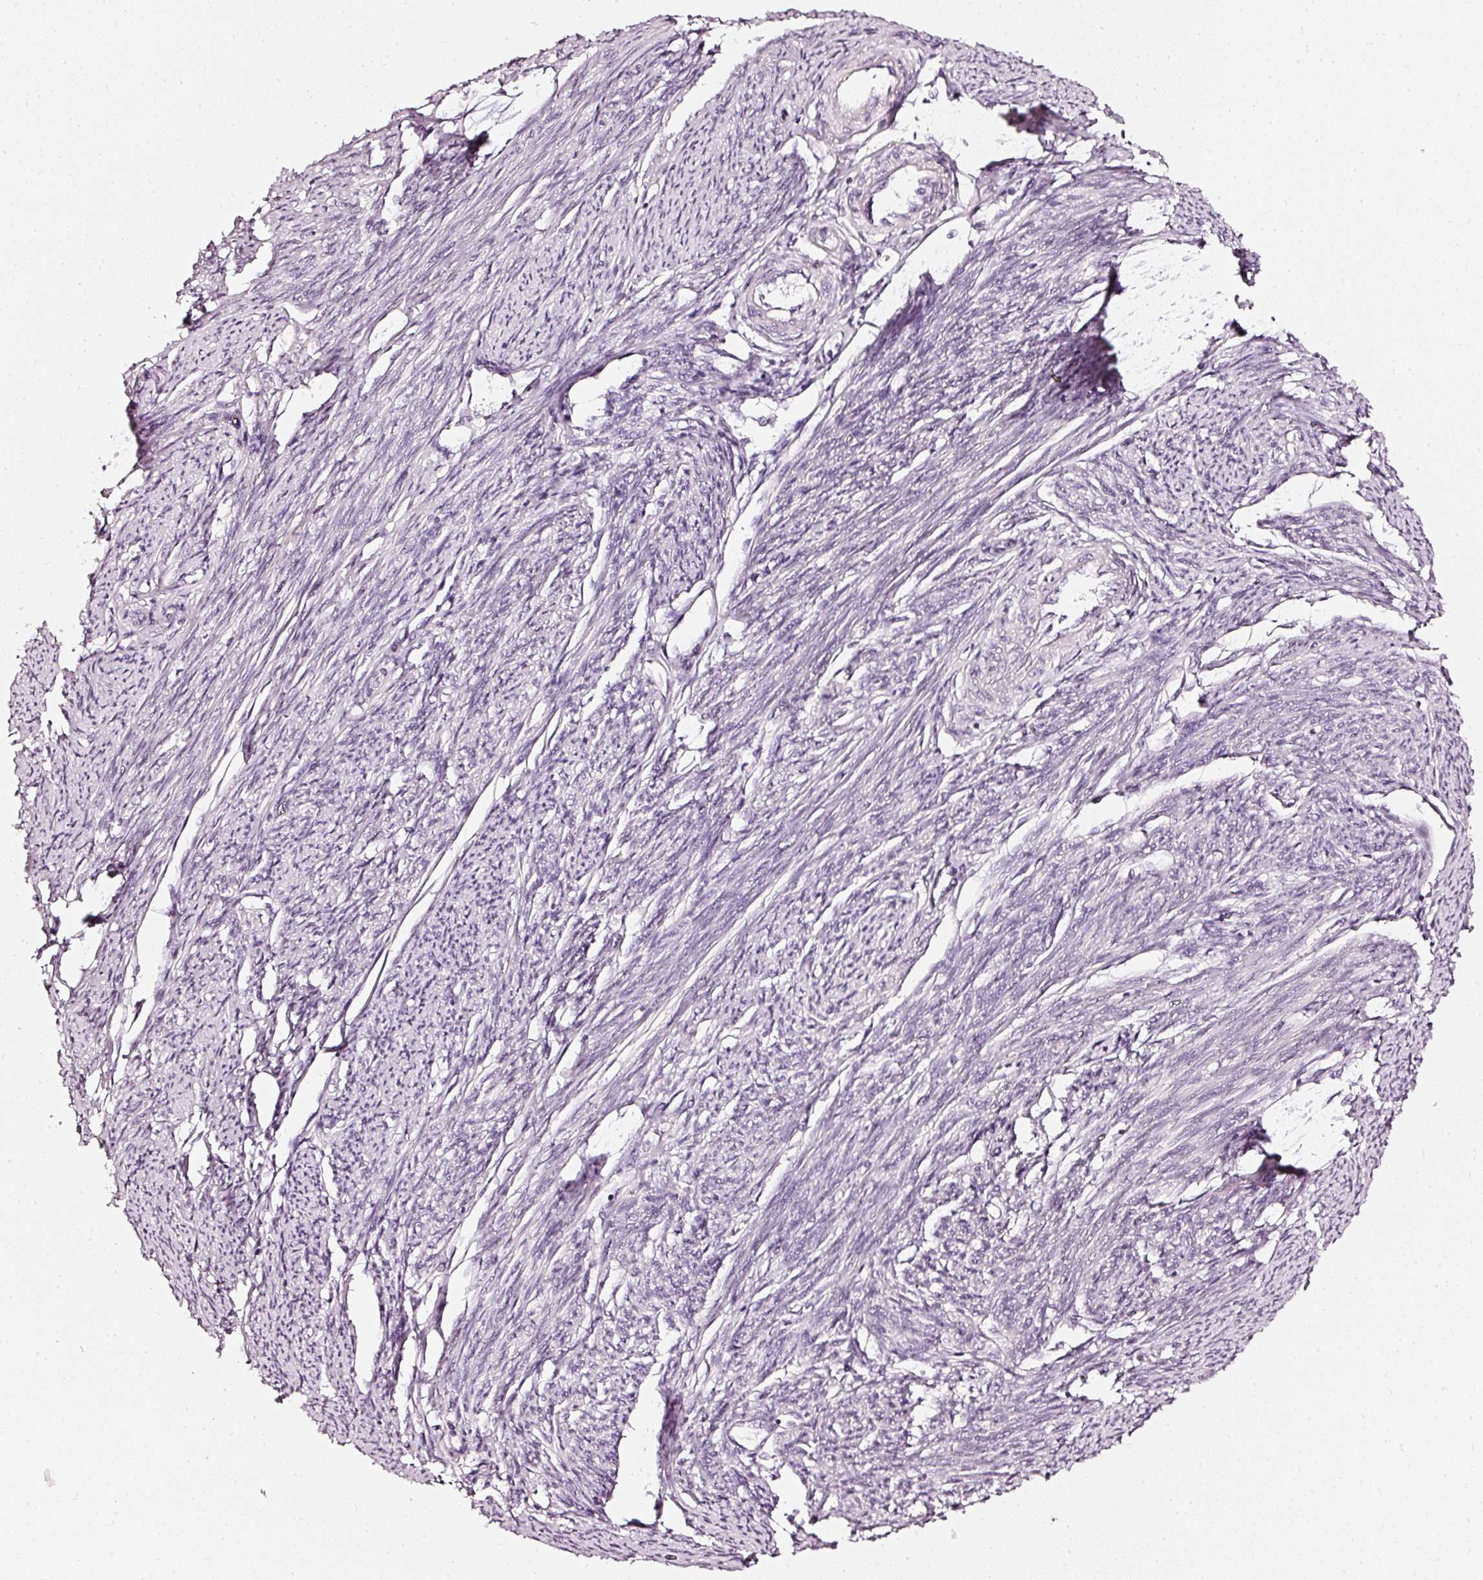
{"staining": {"intensity": "negative", "quantity": "none", "location": "none"}, "tissue": "smooth muscle", "cell_type": "Smooth muscle cells", "image_type": "normal", "snomed": [{"axis": "morphology", "description": "Normal tissue, NOS"}, {"axis": "topography", "description": "Smooth muscle"}, {"axis": "topography", "description": "Uterus"}], "caption": "Immunohistochemical staining of unremarkable human smooth muscle shows no significant staining in smooth muscle cells. (DAB immunohistochemistry (IHC) visualized using brightfield microscopy, high magnification).", "gene": "CNP", "patient": {"sex": "female", "age": 59}}